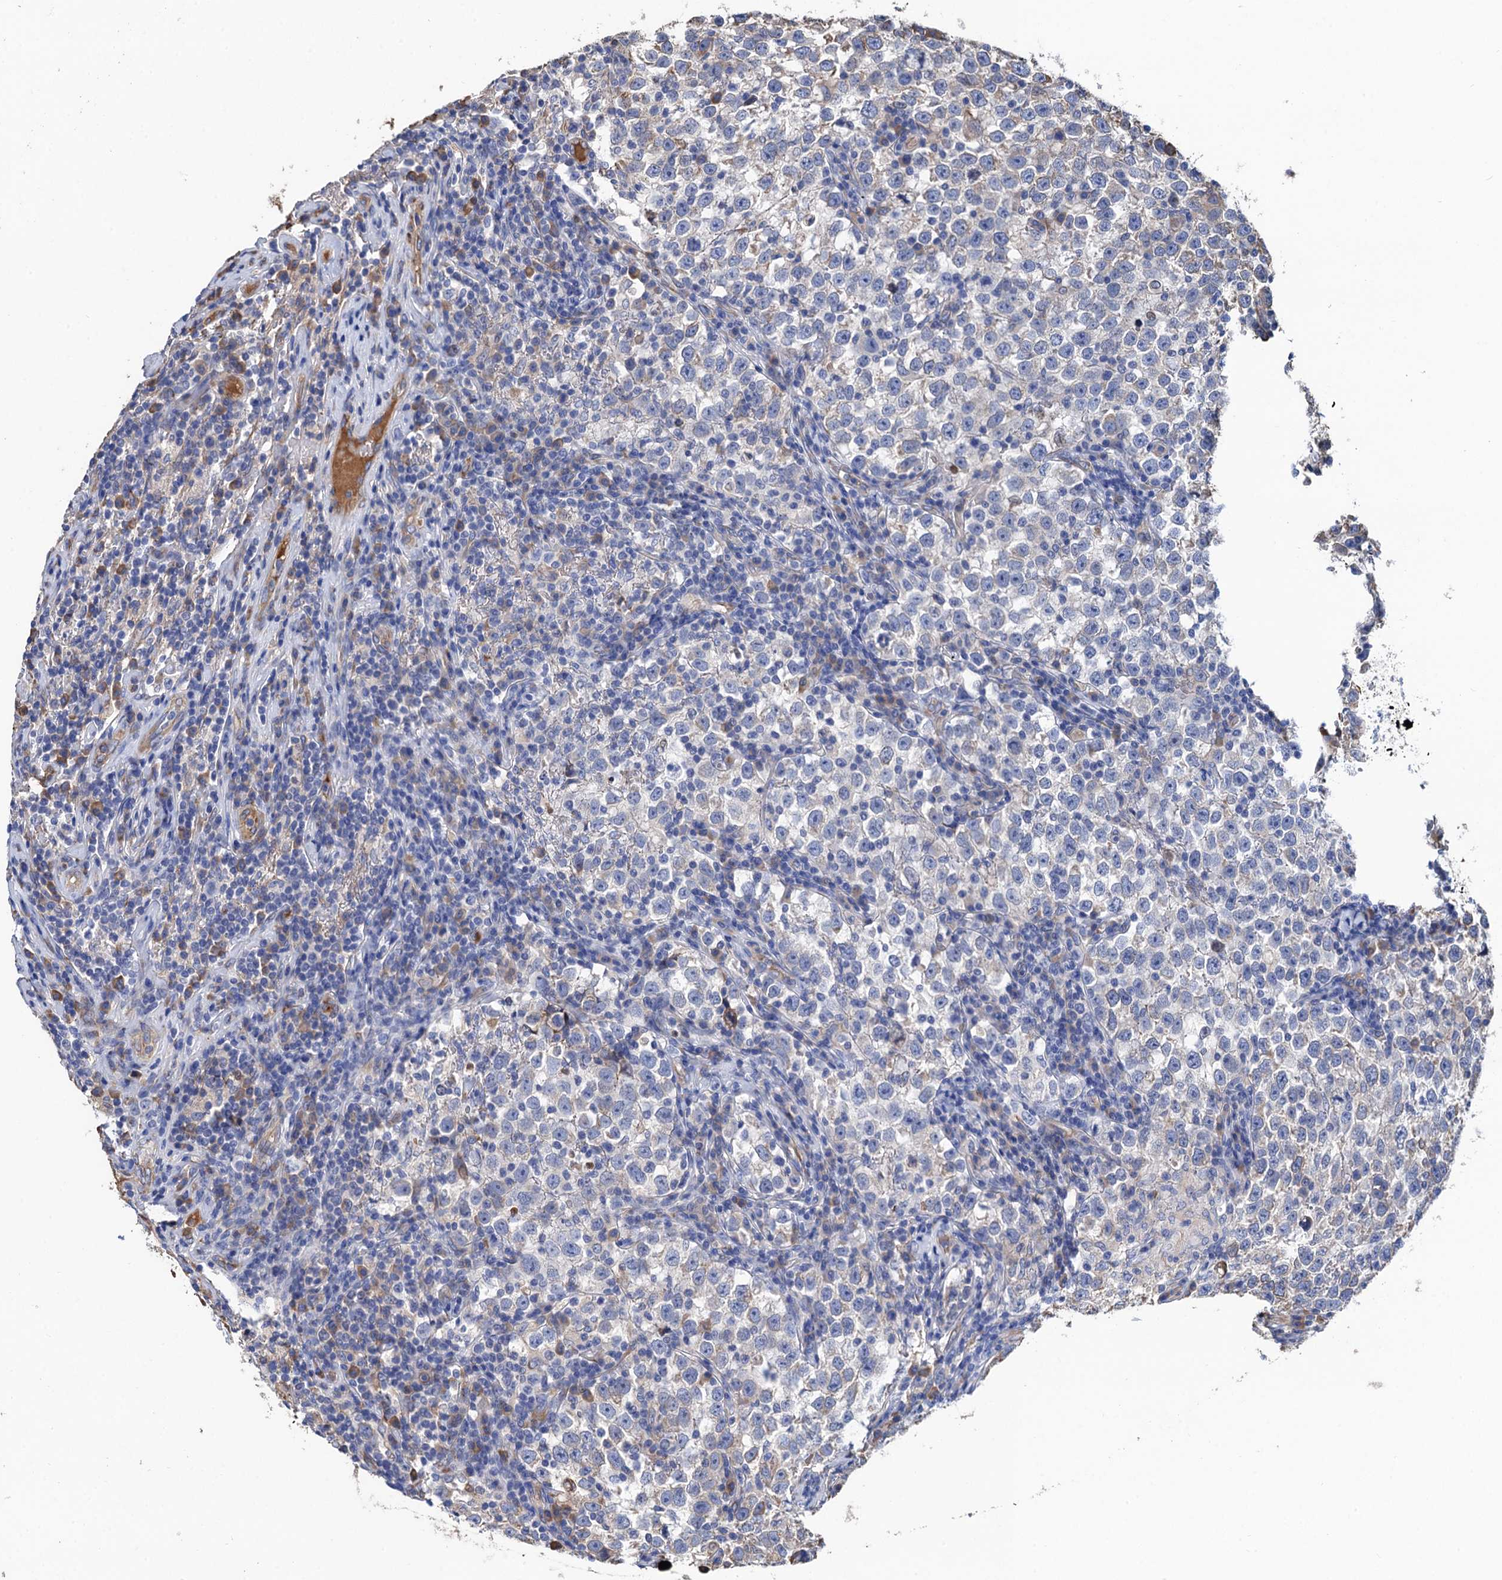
{"staining": {"intensity": "negative", "quantity": "none", "location": "none"}, "tissue": "testis cancer", "cell_type": "Tumor cells", "image_type": "cancer", "snomed": [{"axis": "morphology", "description": "Normal tissue, NOS"}, {"axis": "morphology", "description": "Seminoma, NOS"}, {"axis": "topography", "description": "Testis"}], "caption": "IHC photomicrograph of testis cancer stained for a protein (brown), which displays no expression in tumor cells.", "gene": "CNNM1", "patient": {"sex": "male", "age": 43}}